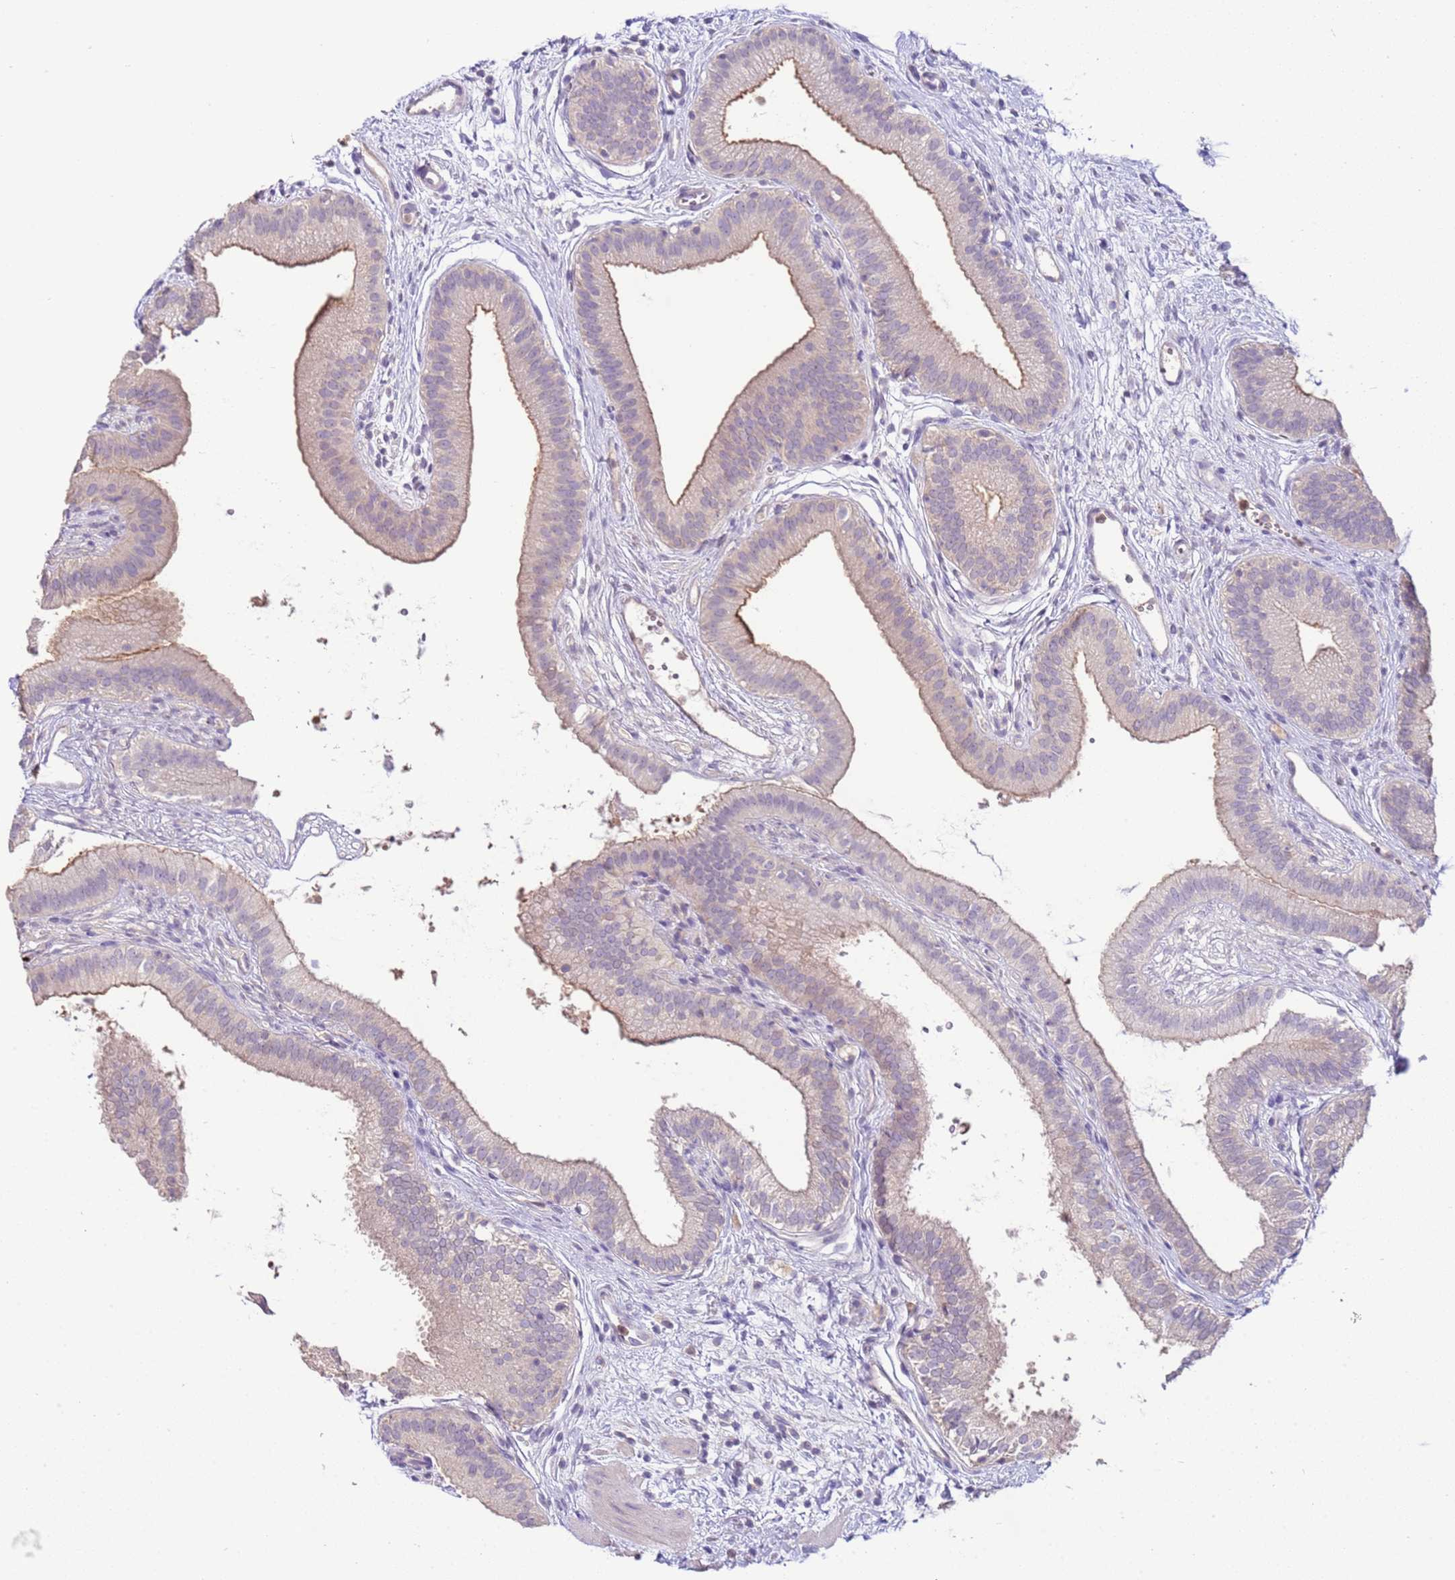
{"staining": {"intensity": "moderate", "quantity": "25%-75%", "location": "cytoplasmic/membranous"}, "tissue": "gallbladder", "cell_type": "Glandular cells", "image_type": "normal", "snomed": [{"axis": "morphology", "description": "Normal tissue, NOS"}, {"axis": "topography", "description": "Gallbladder"}], "caption": "Brown immunohistochemical staining in normal human gallbladder exhibits moderate cytoplasmic/membranous positivity in about 25%-75% of glandular cells.", "gene": "IL2RG", "patient": {"sex": "female", "age": 54}}